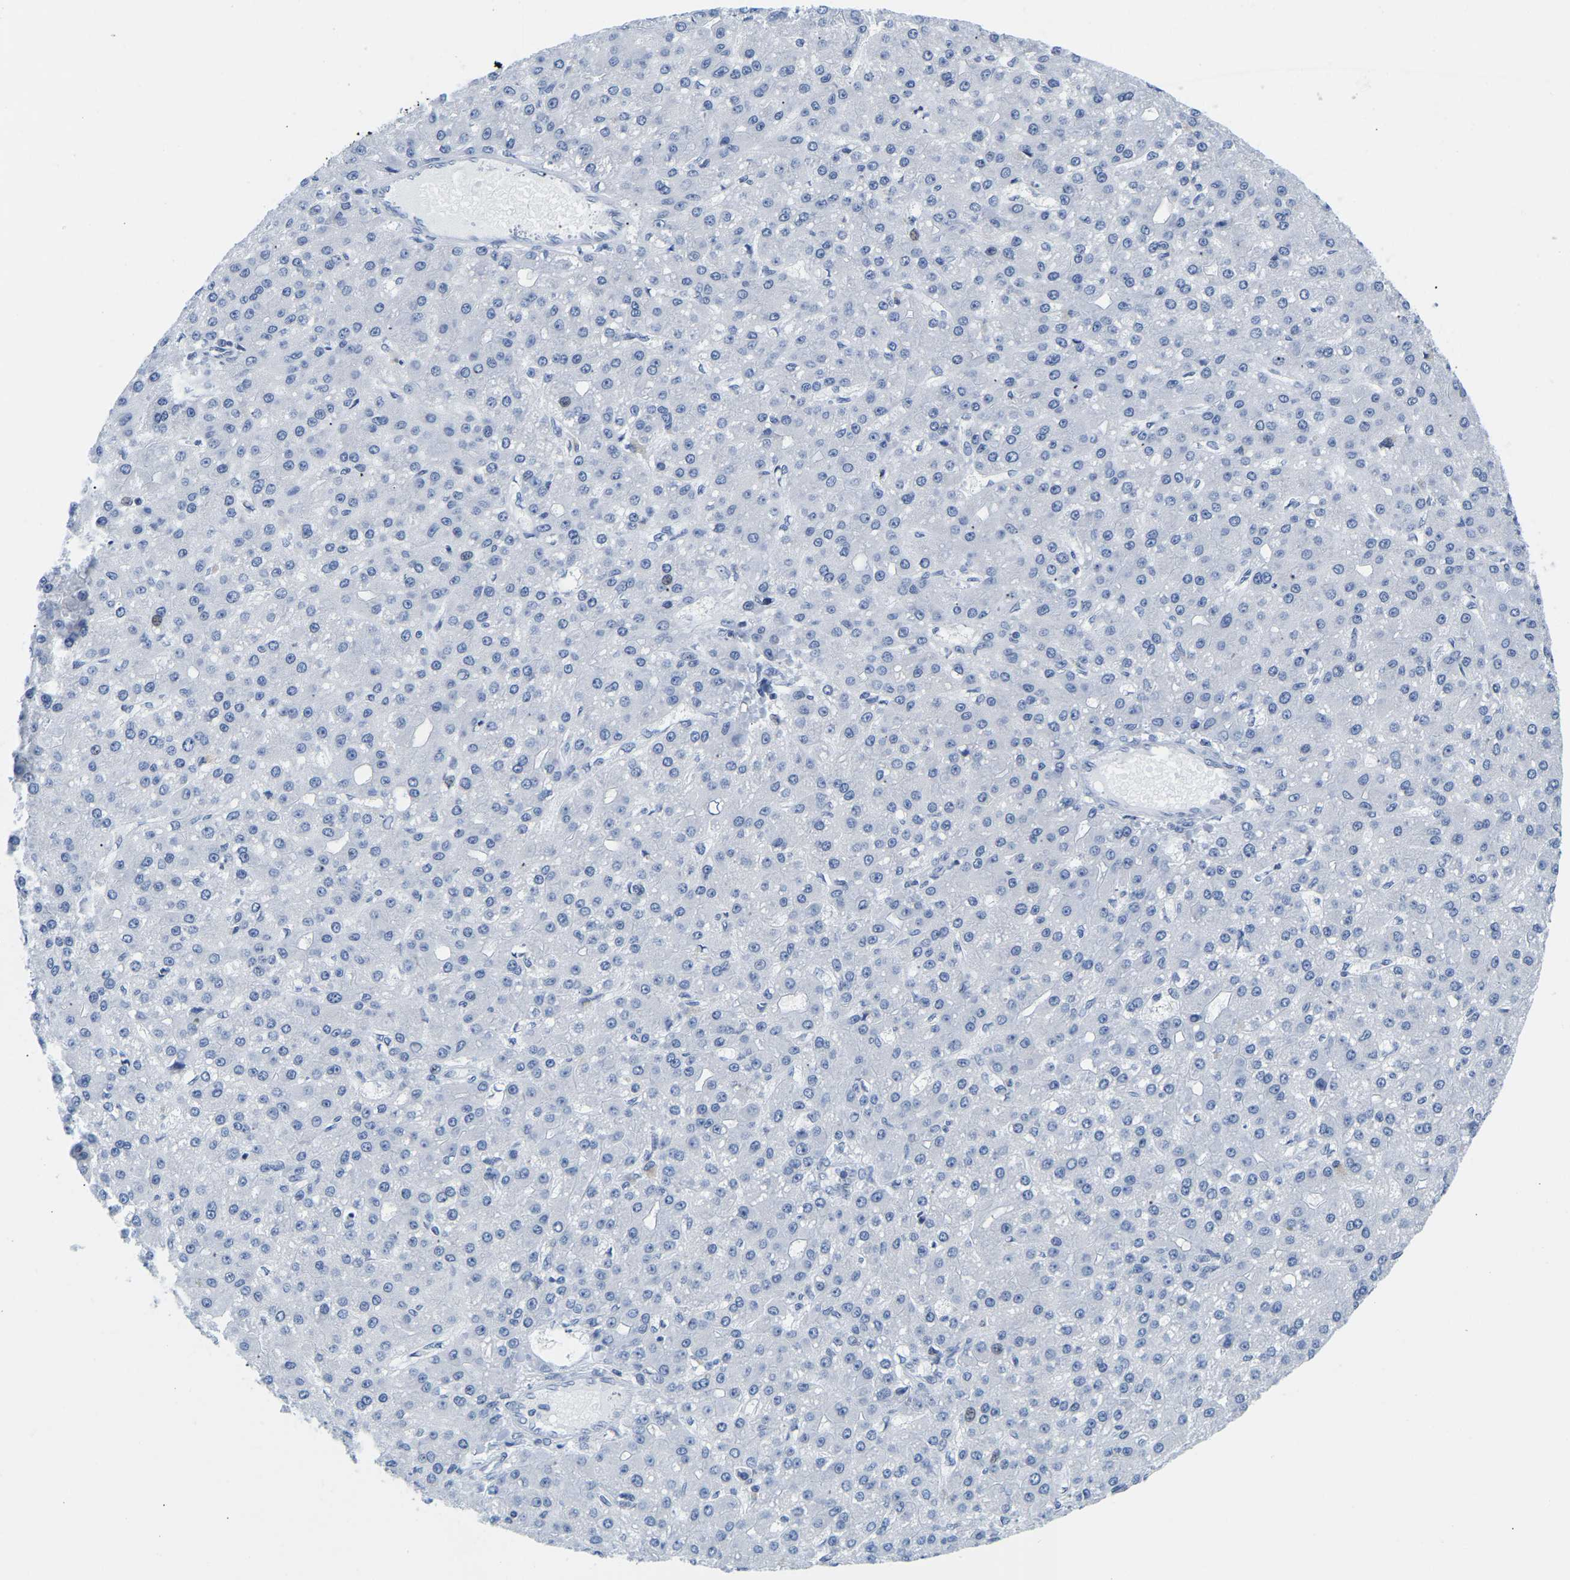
{"staining": {"intensity": "negative", "quantity": "none", "location": "none"}, "tissue": "liver cancer", "cell_type": "Tumor cells", "image_type": "cancer", "snomed": [{"axis": "morphology", "description": "Carcinoma, Hepatocellular, NOS"}, {"axis": "topography", "description": "Liver"}], "caption": "Tumor cells show no significant positivity in liver cancer (hepatocellular carcinoma). (Brightfield microscopy of DAB immunohistochemistry at high magnification).", "gene": "UPK3A", "patient": {"sex": "male", "age": 67}}